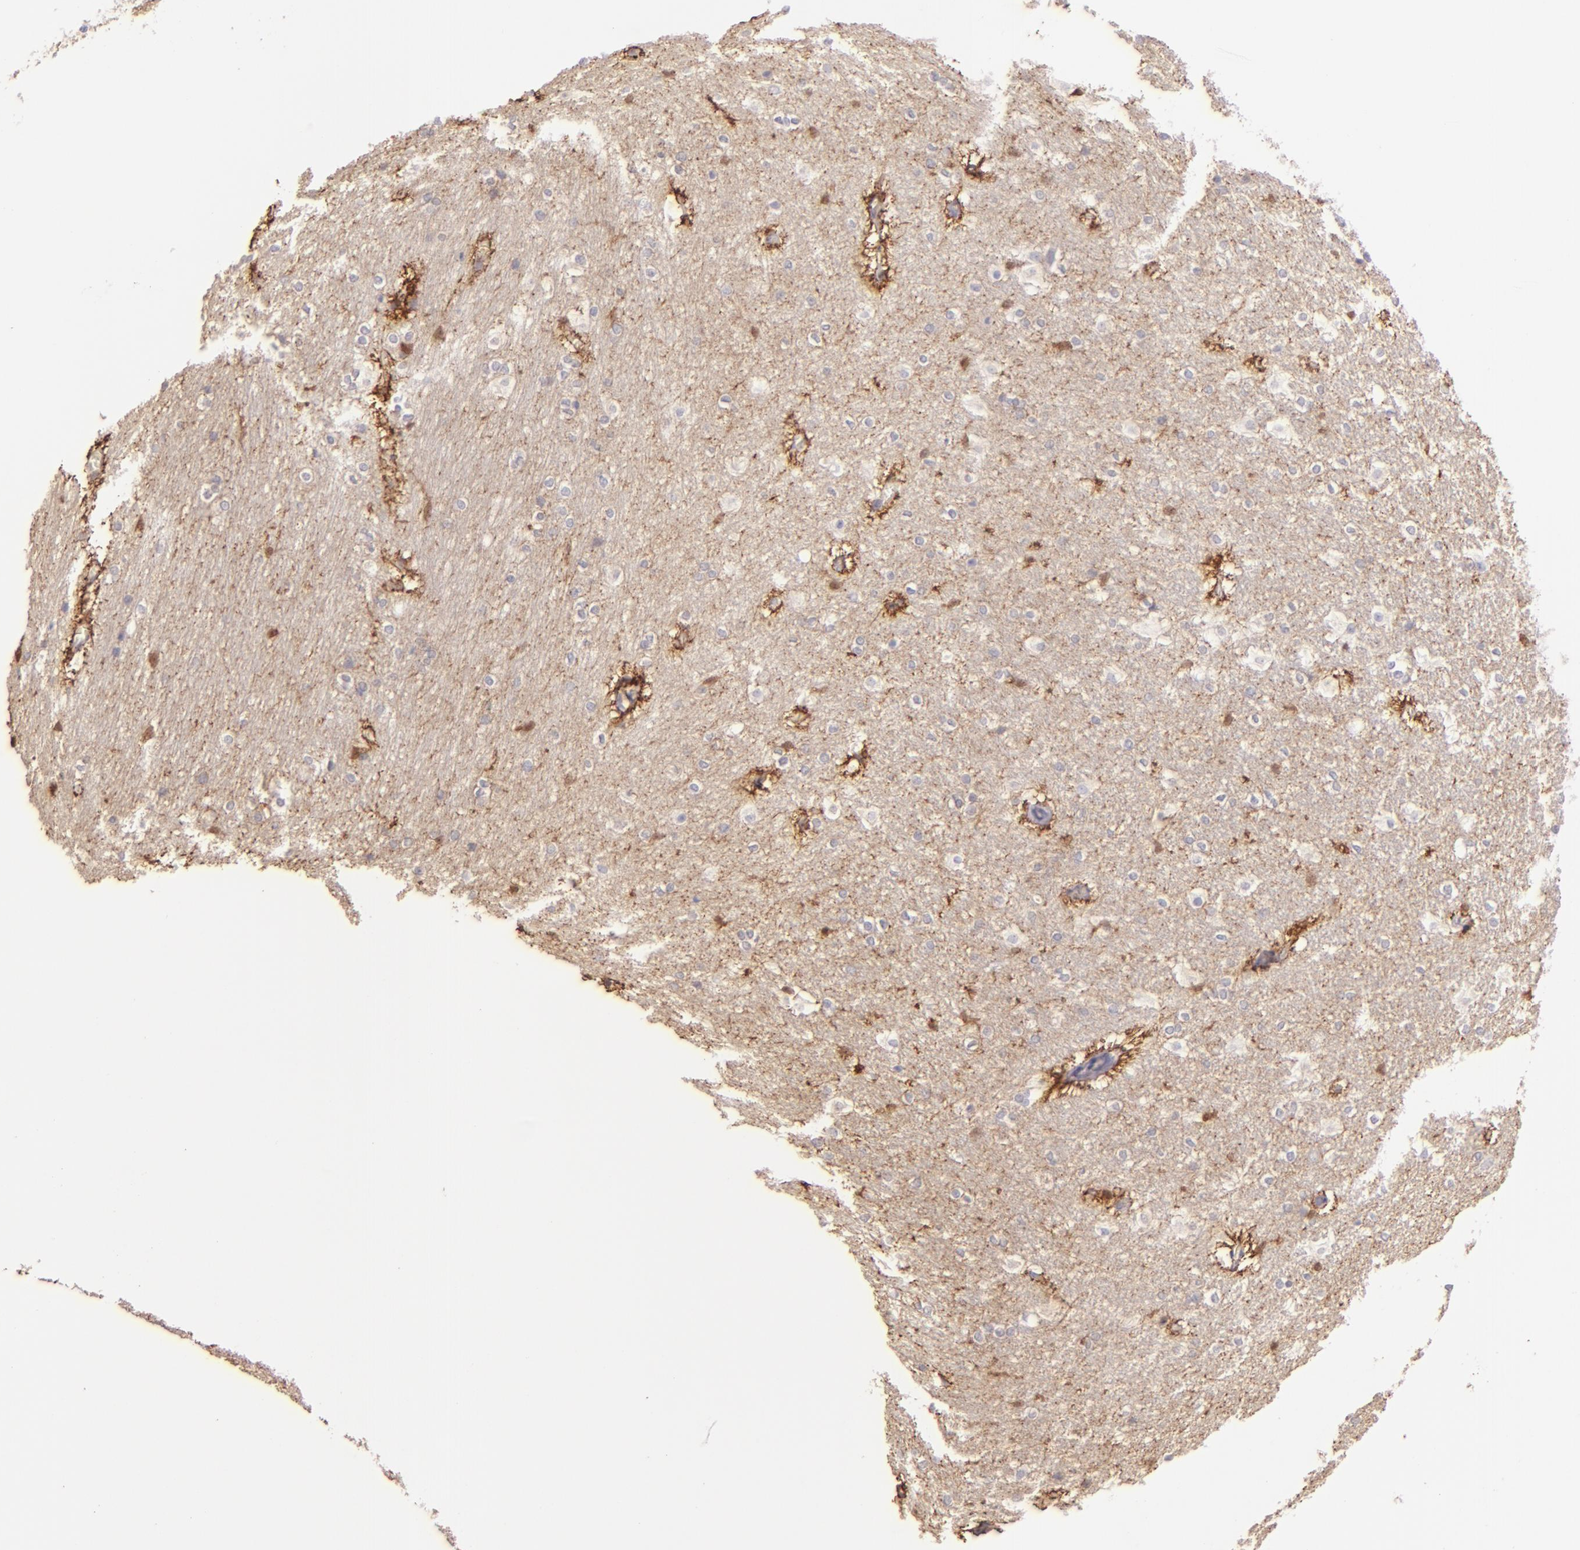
{"staining": {"intensity": "negative", "quantity": "none", "location": "none"}, "tissue": "hippocampus", "cell_type": "Glial cells", "image_type": "normal", "snomed": [{"axis": "morphology", "description": "Normal tissue, NOS"}, {"axis": "topography", "description": "Hippocampus"}], "caption": "Benign hippocampus was stained to show a protein in brown. There is no significant expression in glial cells. (DAB (3,3'-diaminobenzidine) immunohistochemistry (IHC) with hematoxylin counter stain).", "gene": "BTK", "patient": {"sex": "female", "age": 19}}